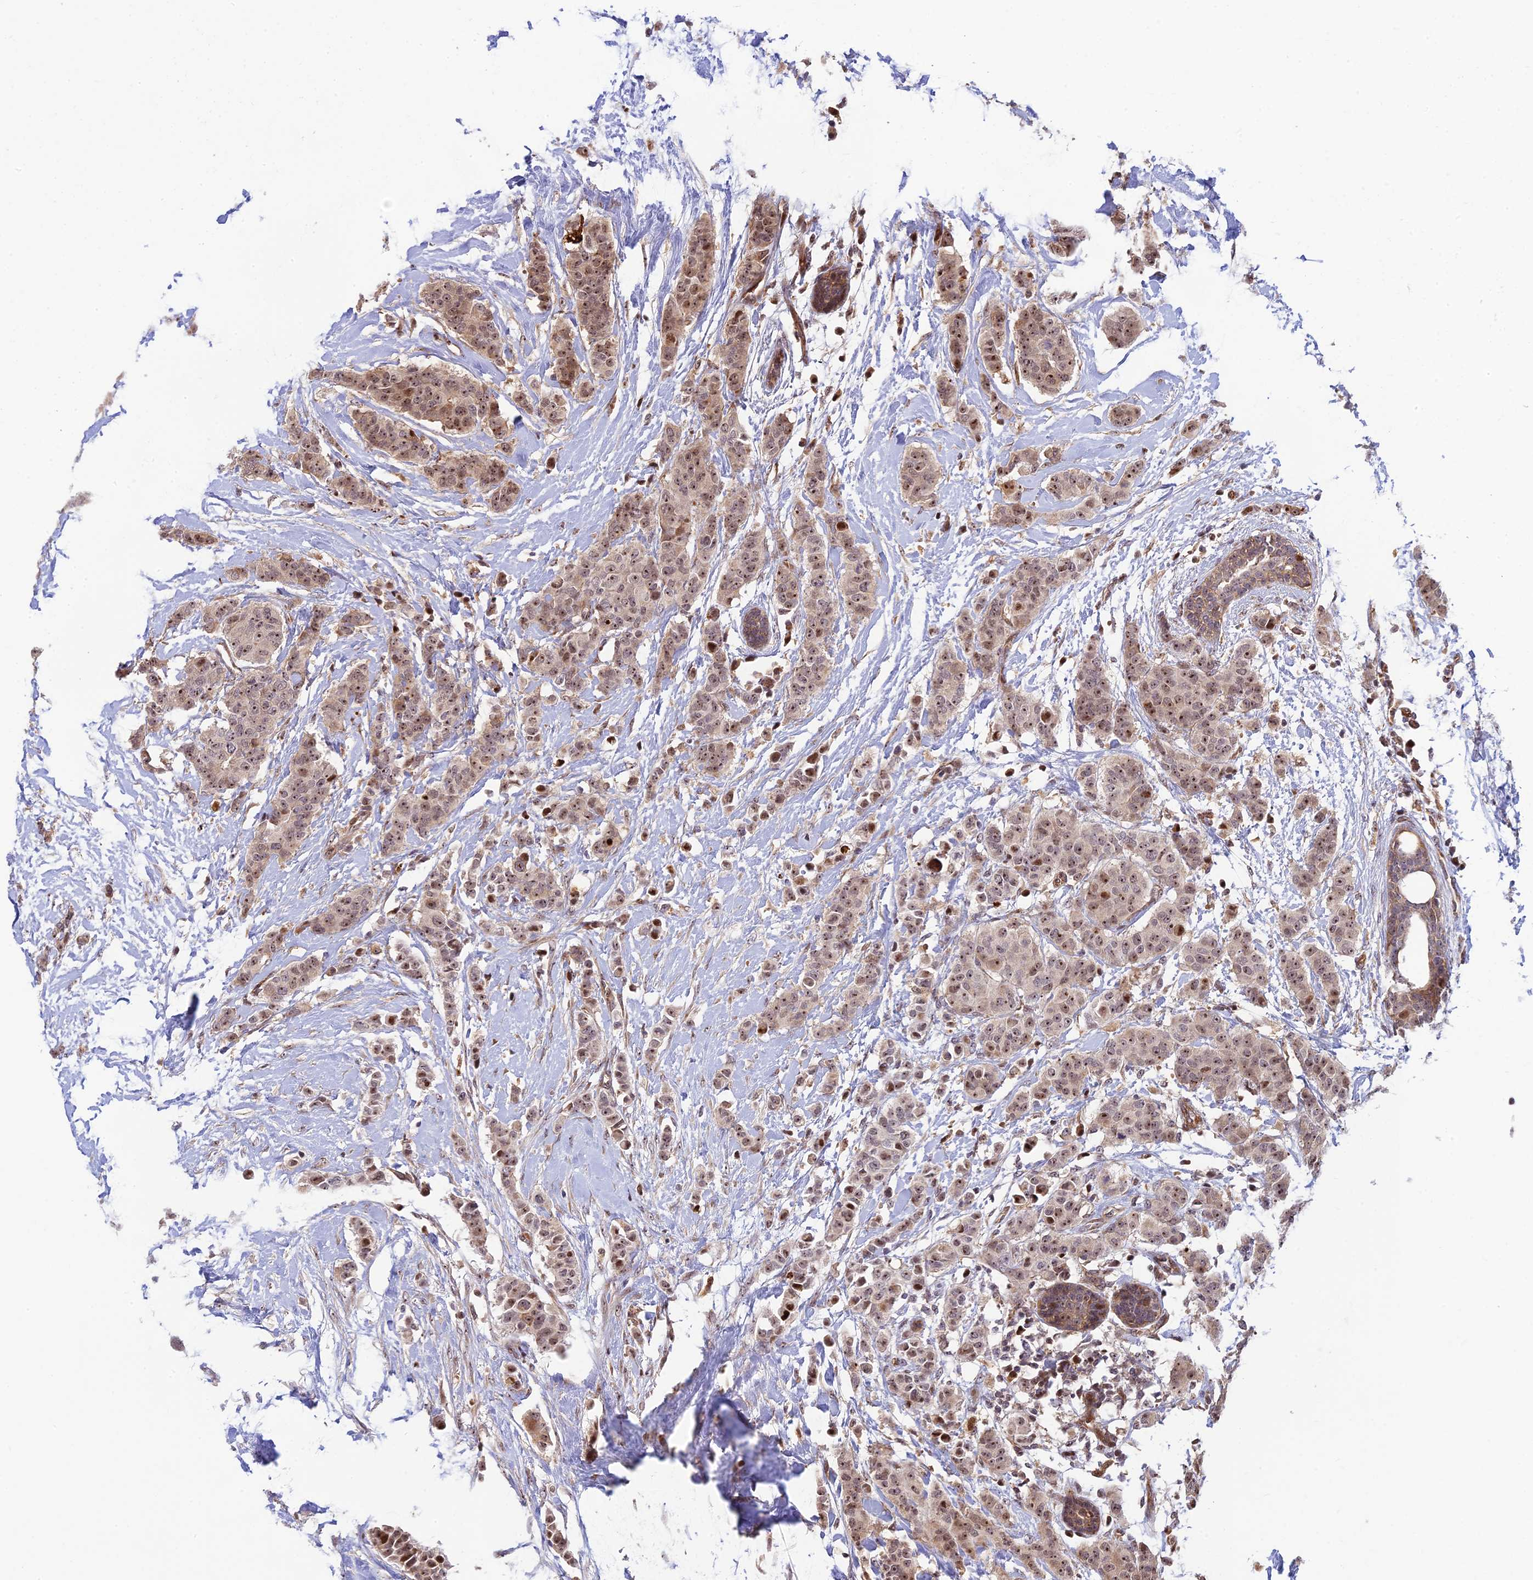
{"staining": {"intensity": "strong", "quantity": ">75%", "location": "cytoplasmic/membranous,nuclear"}, "tissue": "breast cancer", "cell_type": "Tumor cells", "image_type": "cancer", "snomed": [{"axis": "morphology", "description": "Duct carcinoma"}, {"axis": "topography", "description": "Breast"}], "caption": "Protein expression analysis of human intraductal carcinoma (breast) reveals strong cytoplasmic/membranous and nuclear positivity in approximately >75% of tumor cells. The protein is shown in brown color, while the nuclei are stained blue.", "gene": "UFSP2", "patient": {"sex": "female", "age": 40}}